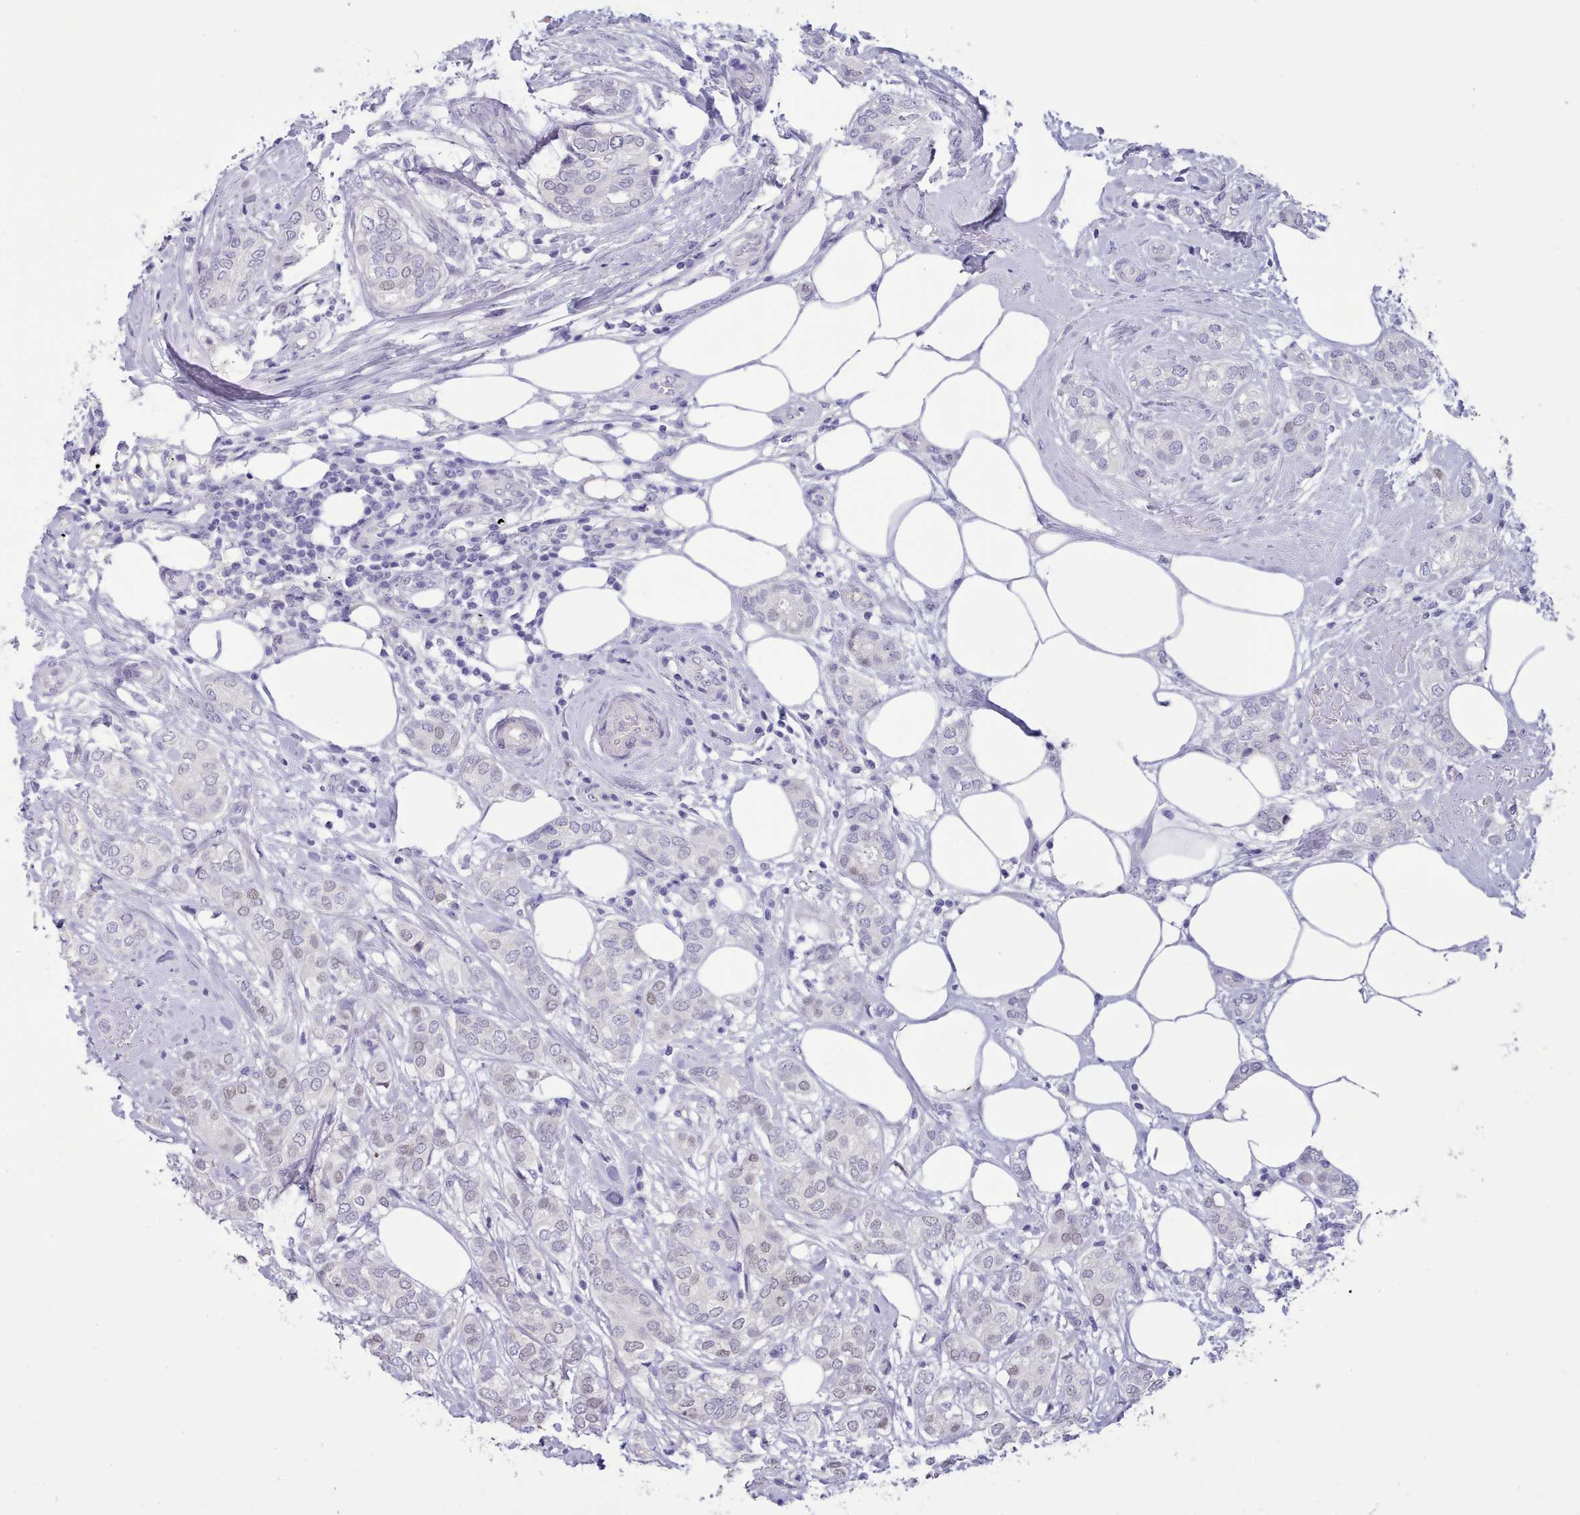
{"staining": {"intensity": "negative", "quantity": "none", "location": "none"}, "tissue": "breast cancer", "cell_type": "Tumor cells", "image_type": "cancer", "snomed": [{"axis": "morphology", "description": "Duct carcinoma"}, {"axis": "topography", "description": "Breast"}], "caption": "Human intraductal carcinoma (breast) stained for a protein using IHC displays no staining in tumor cells.", "gene": "TMEM253", "patient": {"sex": "female", "age": 73}}